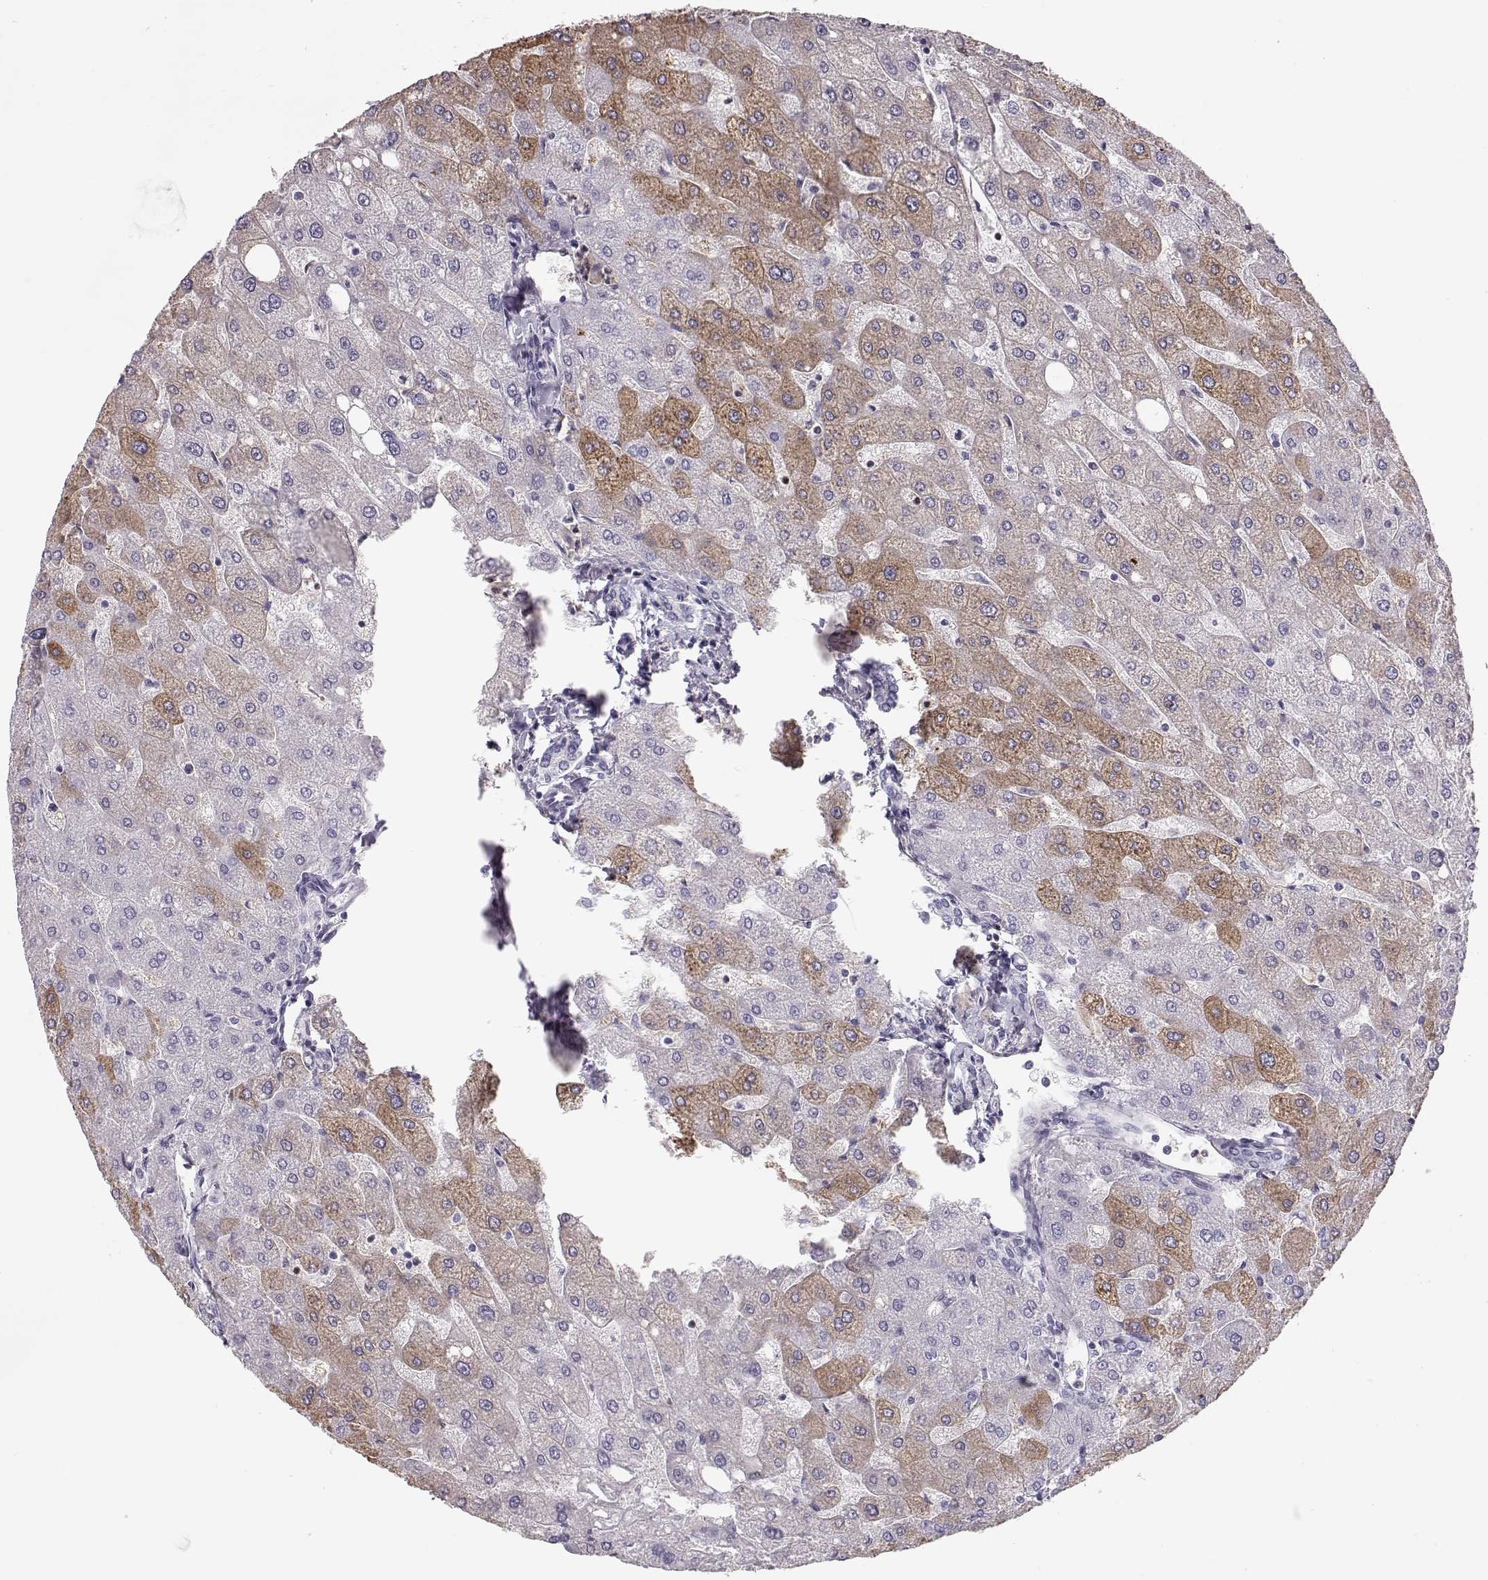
{"staining": {"intensity": "negative", "quantity": "none", "location": "none"}, "tissue": "liver", "cell_type": "Cholangiocytes", "image_type": "normal", "snomed": [{"axis": "morphology", "description": "Normal tissue, NOS"}, {"axis": "topography", "description": "Liver"}], "caption": "Protein analysis of normal liver displays no significant expression in cholangiocytes. (Brightfield microscopy of DAB immunohistochemistry (IHC) at high magnification).", "gene": "MIP", "patient": {"sex": "male", "age": 67}}